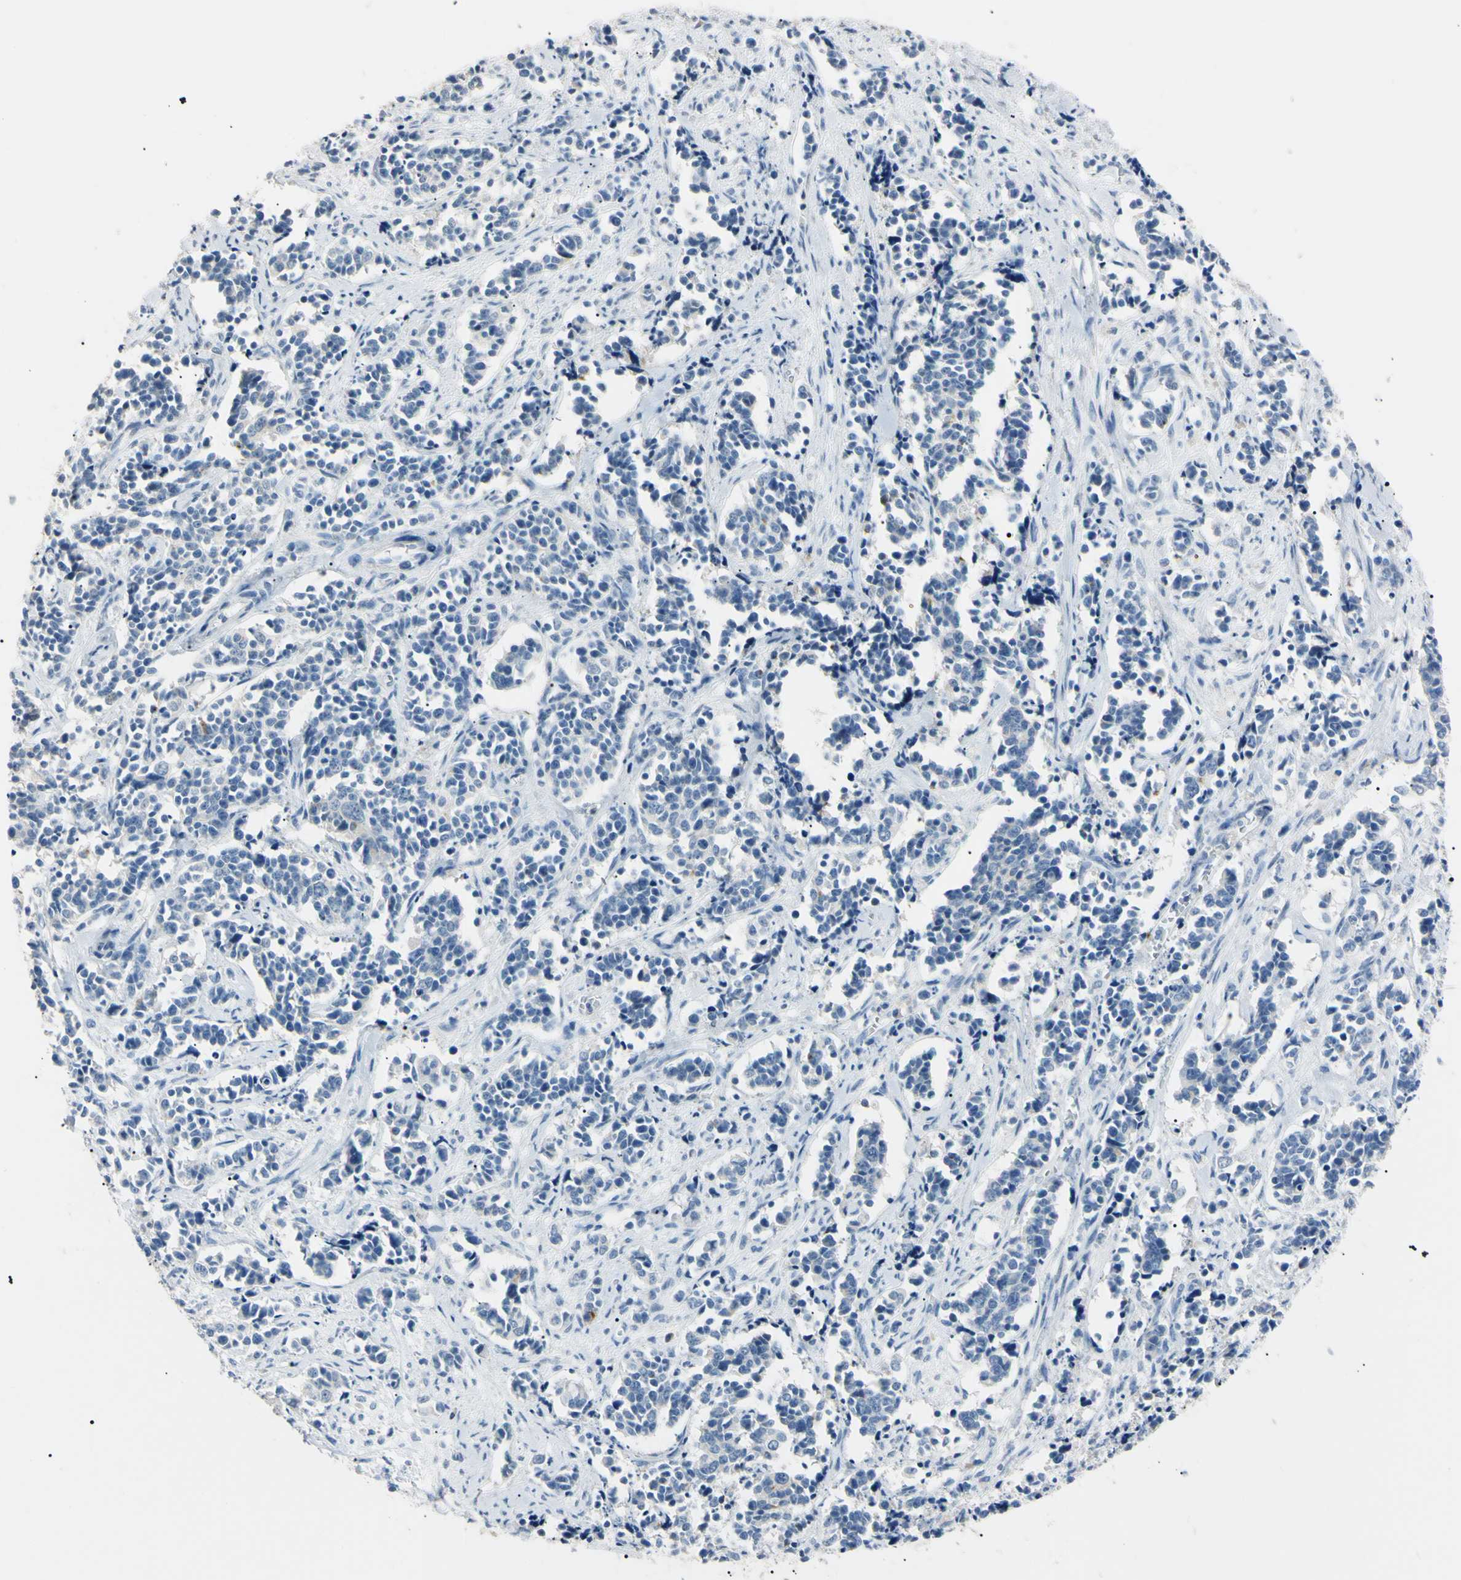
{"staining": {"intensity": "negative", "quantity": "none", "location": "none"}, "tissue": "cervical cancer", "cell_type": "Tumor cells", "image_type": "cancer", "snomed": [{"axis": "morphology", "description": "Normal tissue, NOS"}, {"axis": "morphology", "description": "Squamous cell carcinoma, NOS"}, {"axis": "topography", "description": "Cervix"}], "caption": "Immunohistochemistry photomicrograph of squamous cell carcinoma (cervical) stained for a protein (brown), which reveals no staining in tumor cells. (DAB (3,3'-diaminobenzidine) IHC visualized using brightfield microscopy, high magnification).", "gene": "CGB3", "patient": {"sex": "female", "age": 35}}